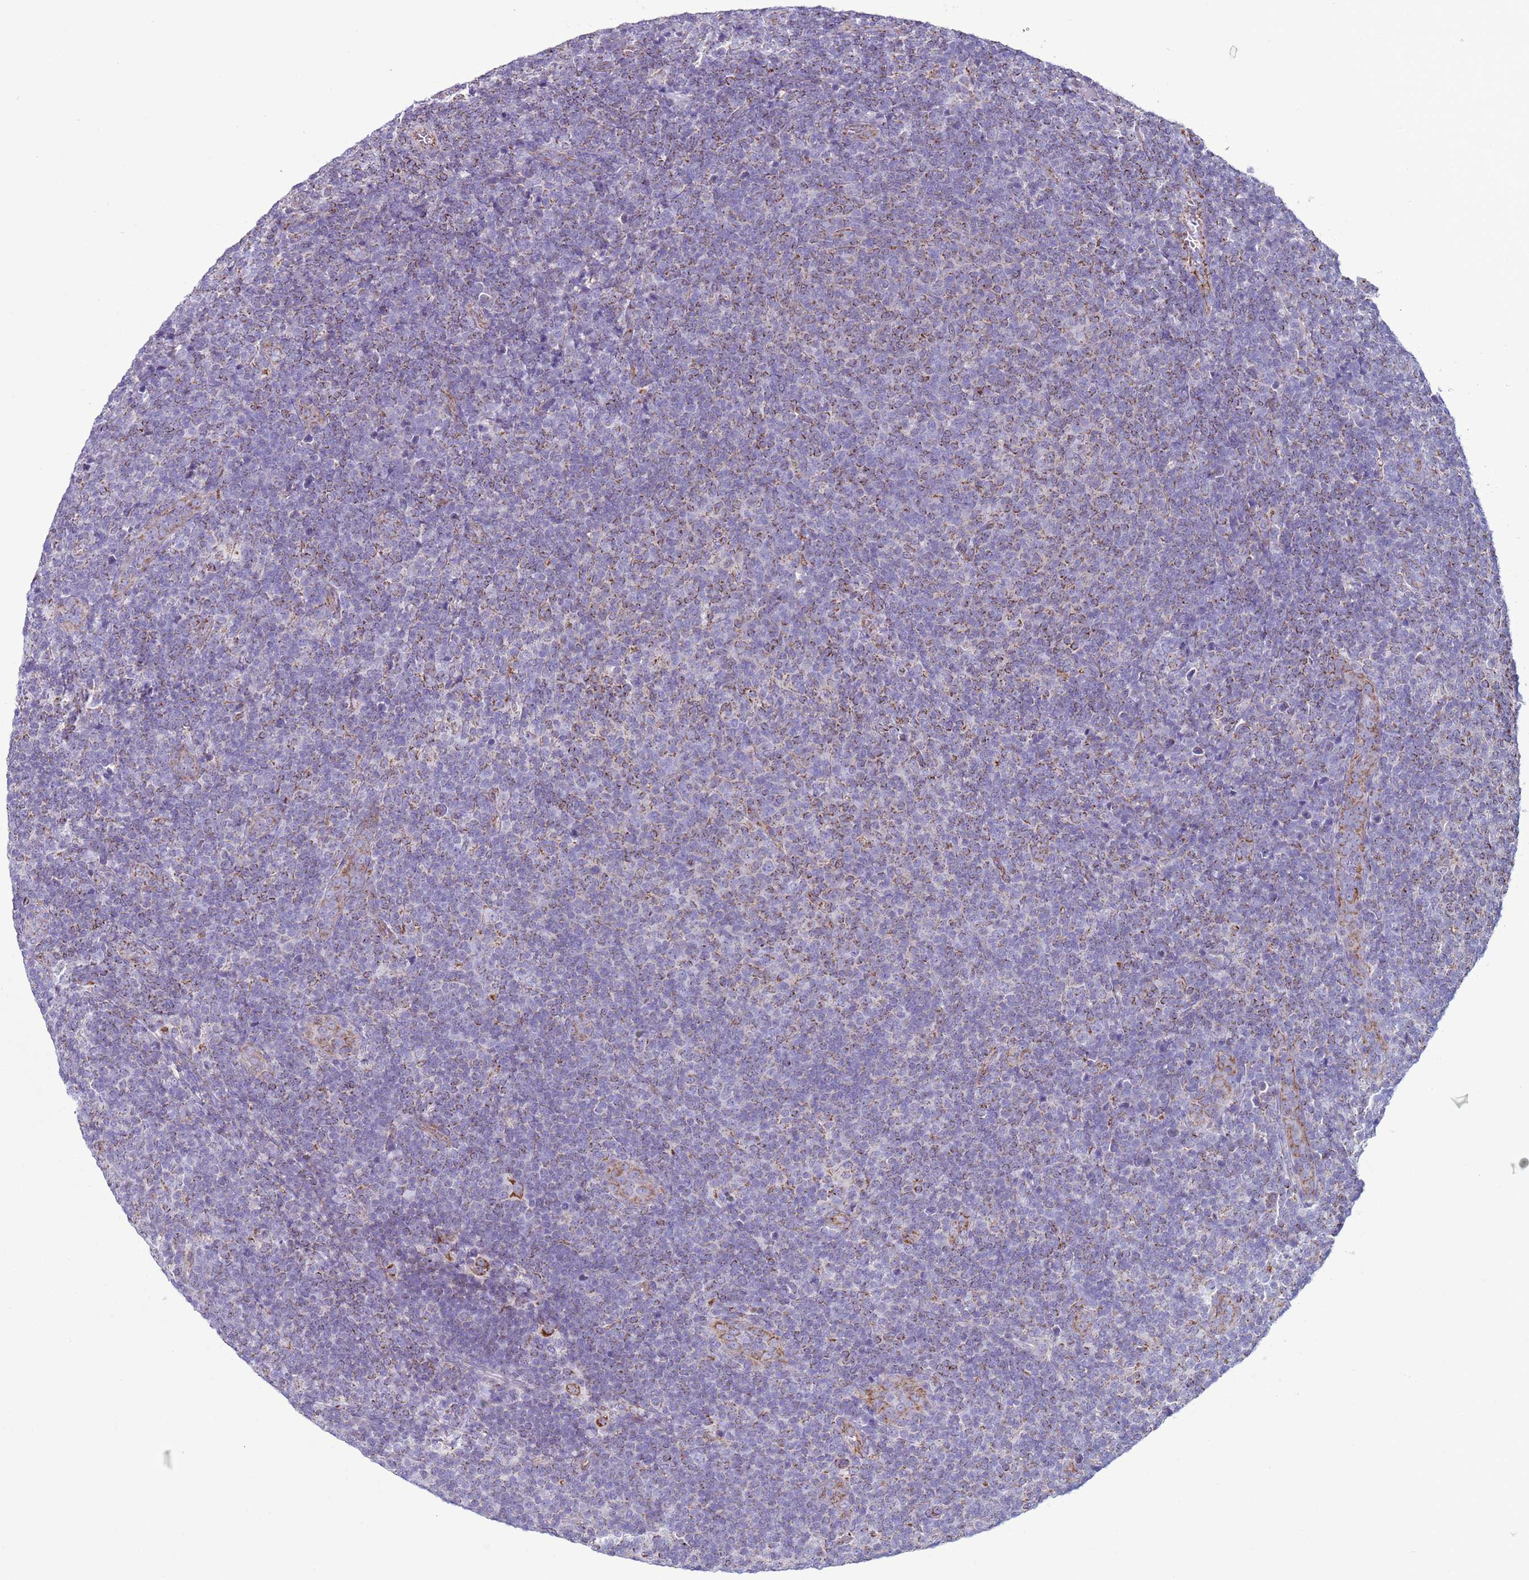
{"staining": {"intensity": "negative", "quantity": "none", "location": "none"}, "tissue": "lymphoma", "cell_type": "Tumor cells", "image_type": "cancer", "snomed": [{"axis": "morphology", "description": "Malignant lymphoma, non-Hodgkin's type, Low grade"}, {"axis": "topography", "description": "Lymph node"}], "caption": "Immunohistochemistry (IHC) photomicrograph of neoplastic tissue: human malignant lymphoma, non-Hodgkin's type (low-grade) stained with DAB reveals no significant protein expression in tumor cells.", "gene": "NCALD", "patient": {"sex": "male", "age": 66}}